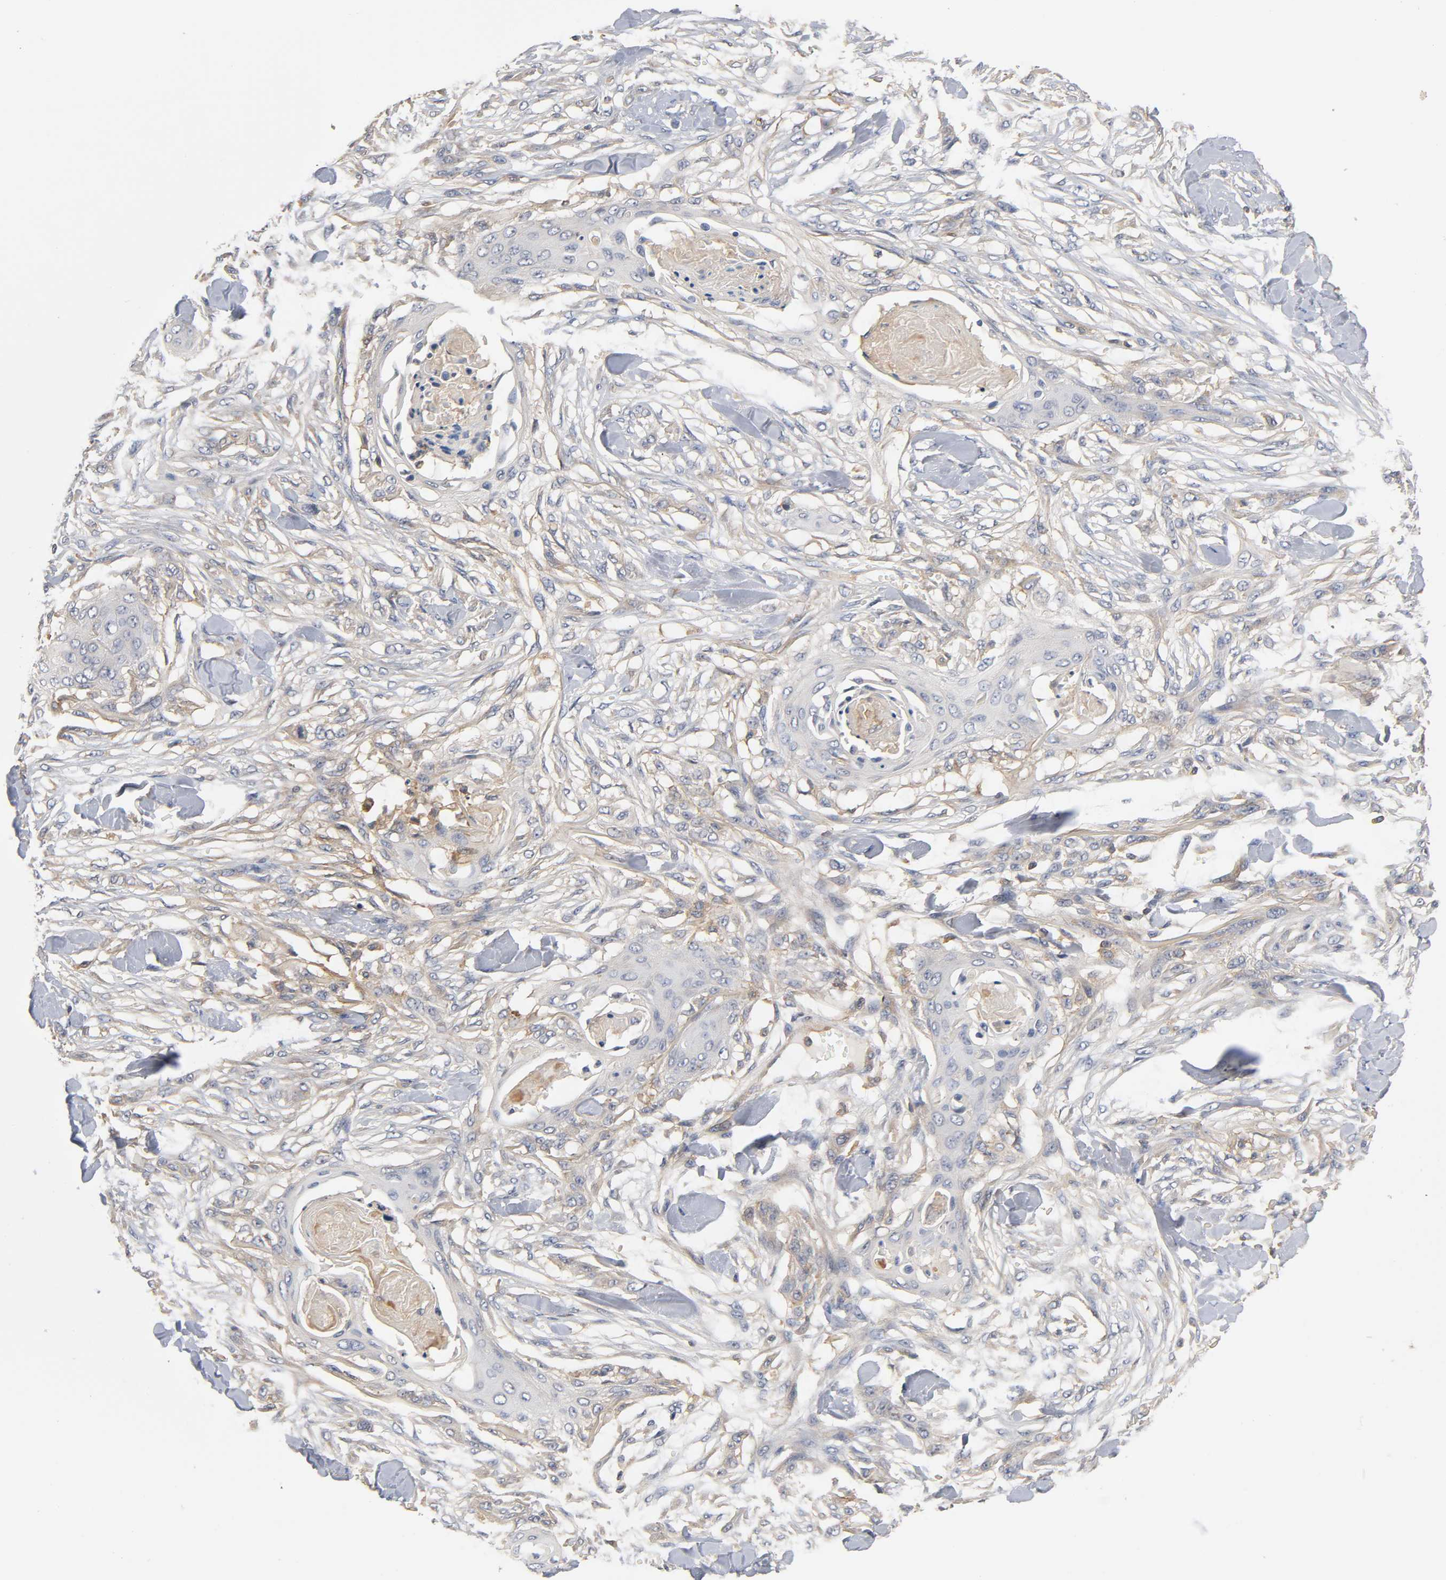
{"staining": {"intensity": "weak", "quantity": "25%-75%", "location": "cytoplasmic/membranous"}, "tissue": "skin cancer", "cell_type": "Tumor cells", "image_type": "cancer", "snomed": [{"axis": "morphology", "description": "Normal tissue, NOS"}, {"axis": "morphology", "description": "Squamous cell carcinoma, NOS"}, {"axis": "topography", "description": "Skin"}], "caption": "The histopathology image exhibits a brown stain indicating the presence of a protein in the cytoplasmic/membranous of tumor cells in skin squamous cell carcinoma.", "gene": "ACTR2", "patient": {"sex": "female", "age": 59}}